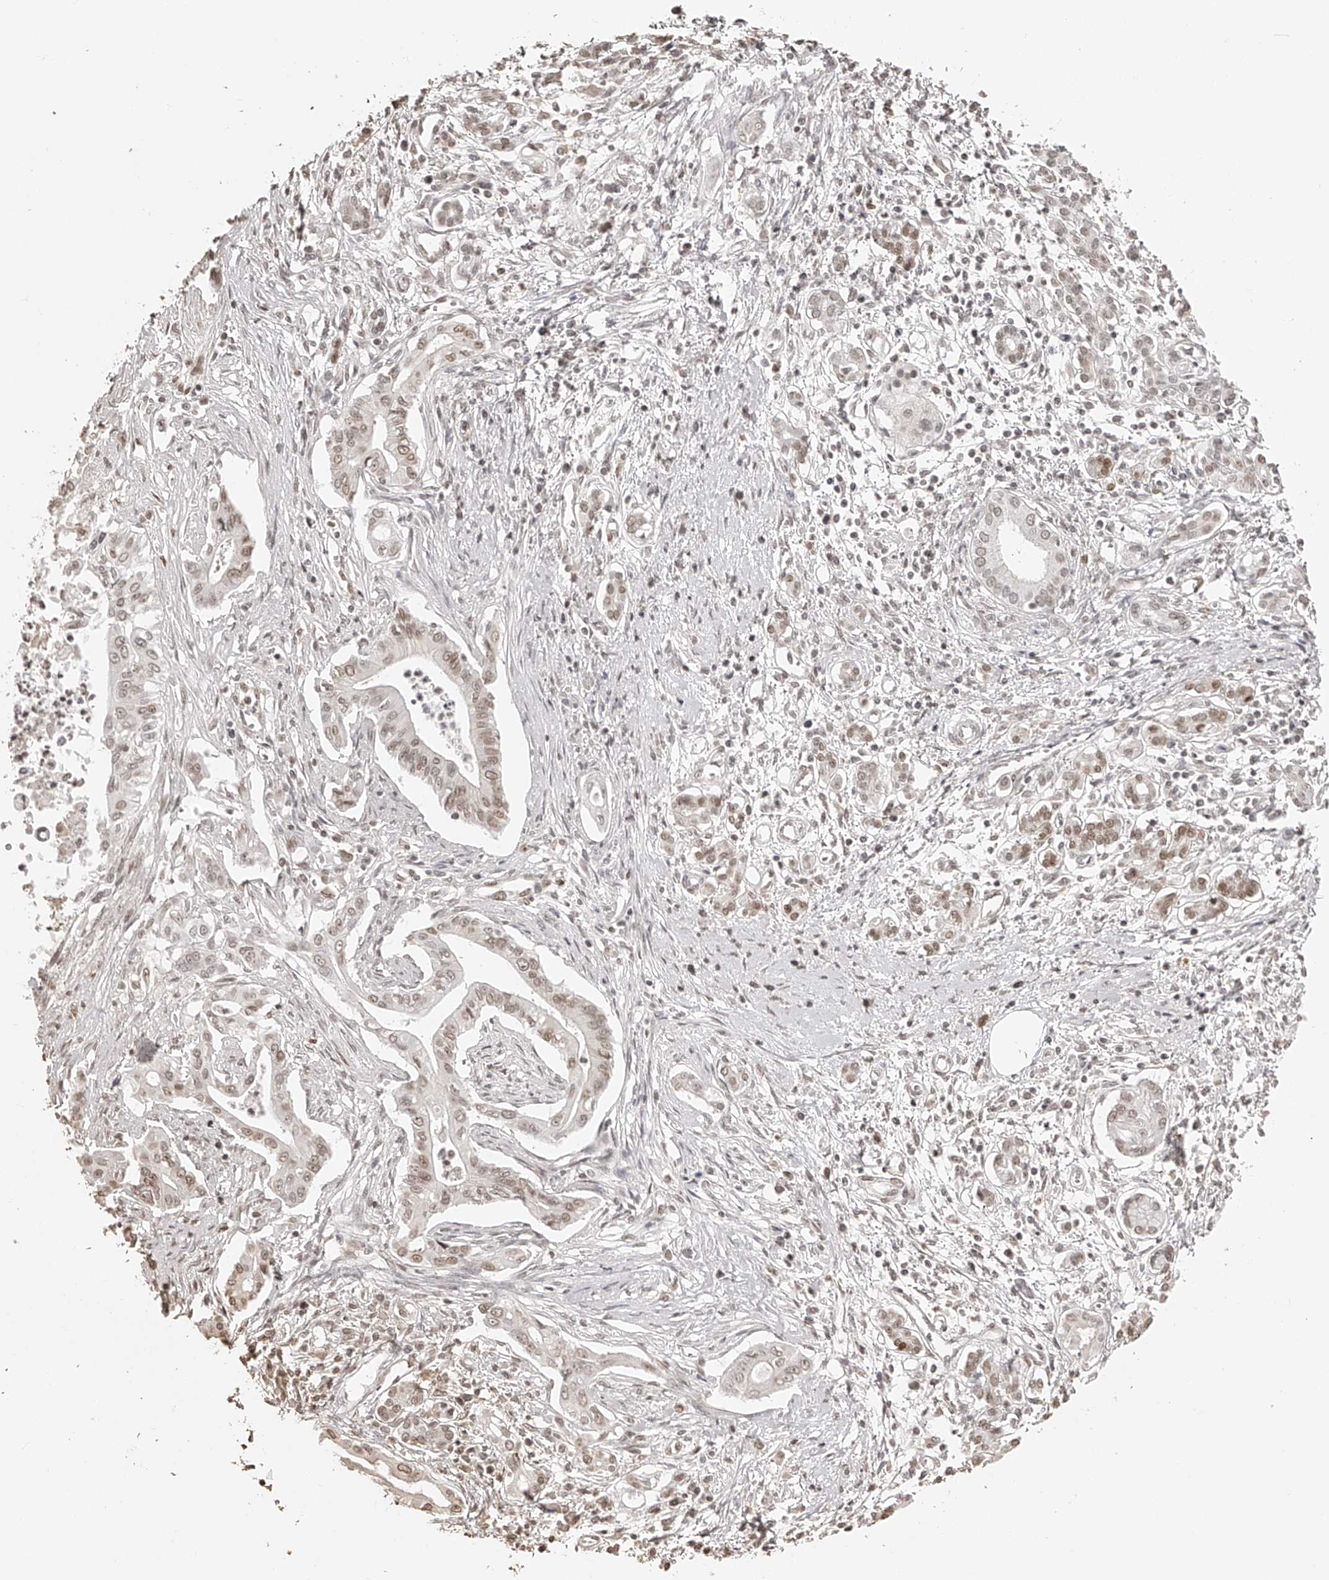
{"staining": {"intensity": "weak", "quantity": ">75%", "location": "nuclear"}, "tissue": "pancreatic cancer", "cell_type": "Tumor cells", "image_type": "cancer", "snomed": [{"axis": "morphology", "description": "Adenocarcinoma, NOS"}, {"axis": "topography", "description": "Pancreas"}], "caption": "Tumor cells demonstrate low levels of weak nuclear positivity in approximately >75% of cells in pancreatic adenocarcinoma. (DAB IHC with brightfield microscopy, high magnification).", "gene": "ZNF503", "patient": {"sex": "male", "age": 58}}